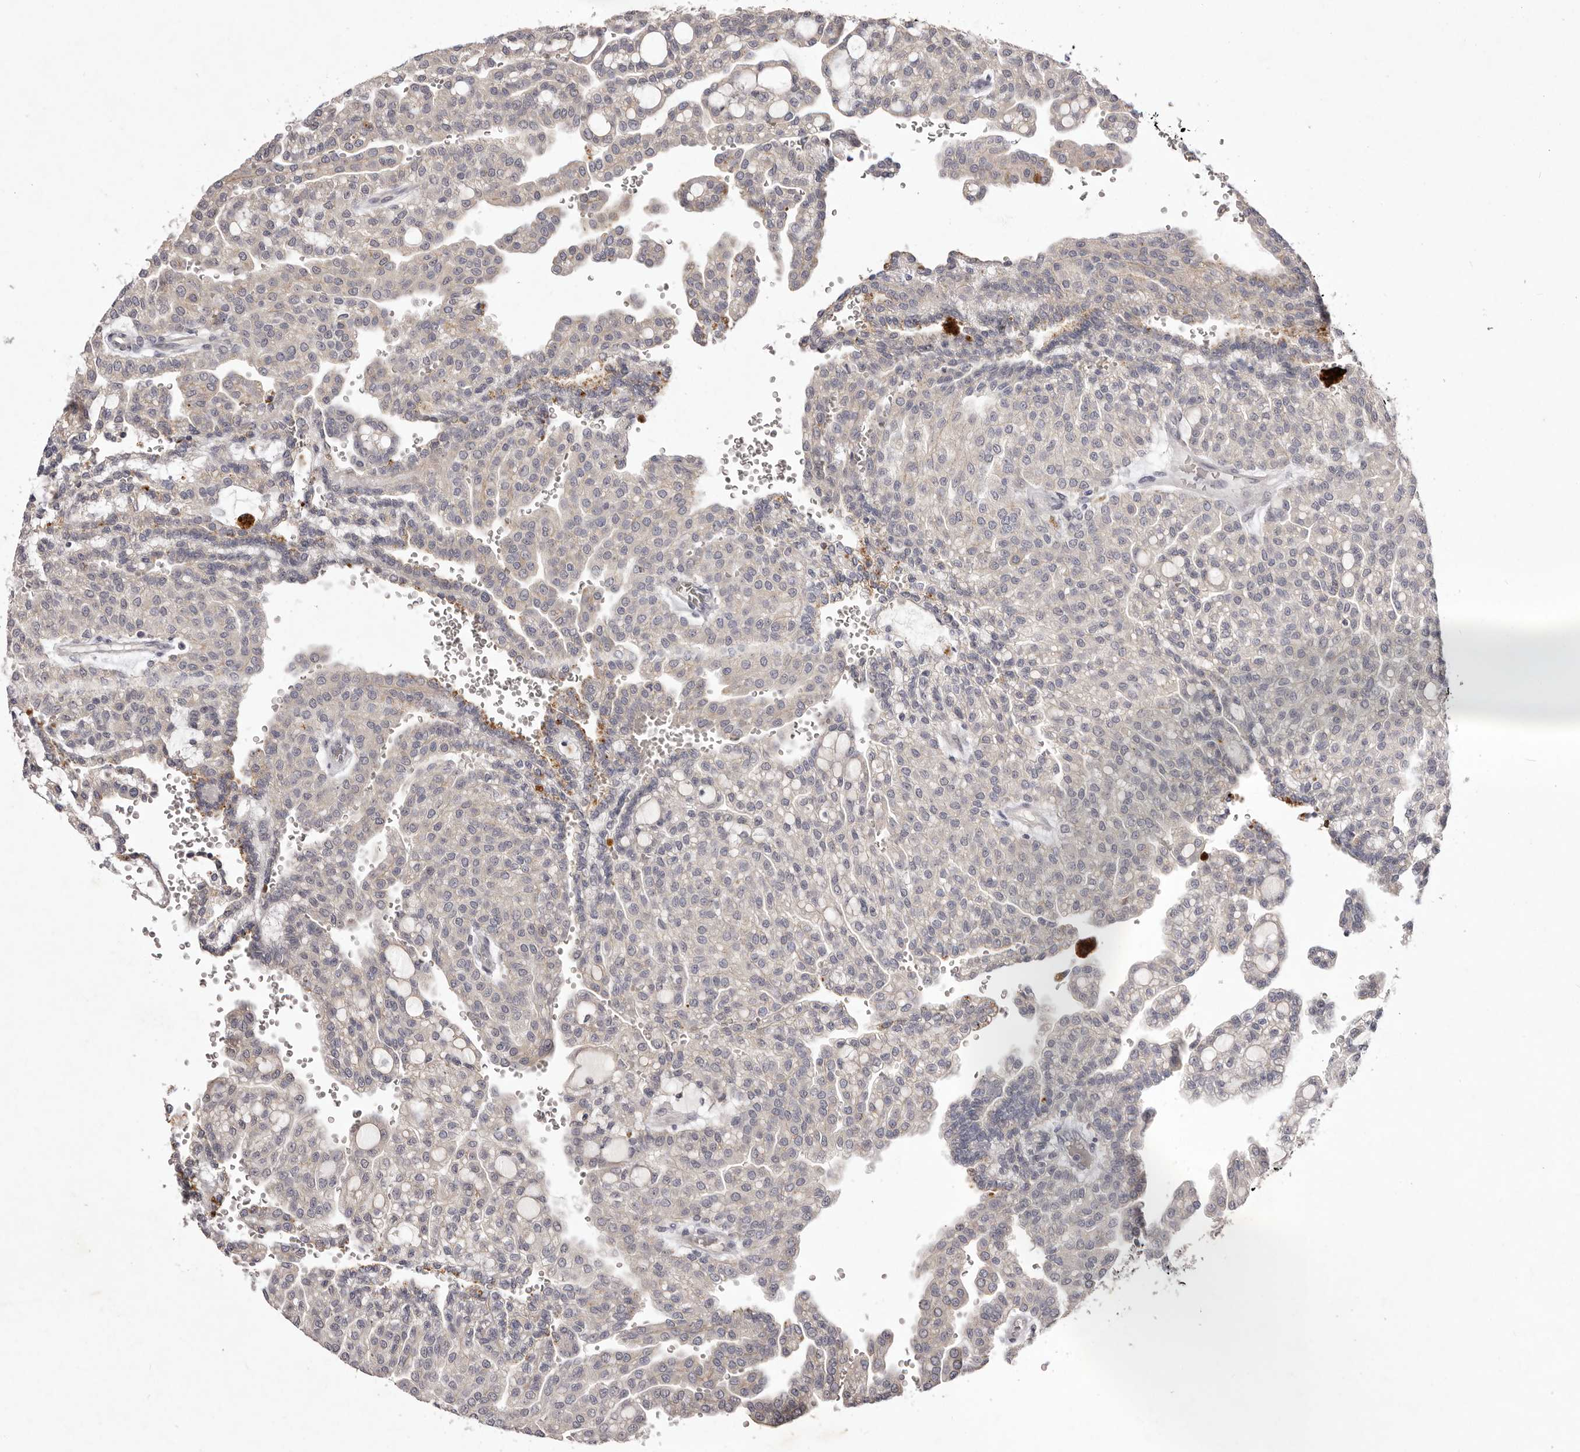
{"staining": {"intensity": "negative", "quantity": "none", "location": "none"}, "tissue": "renal cancer", "cell_type": "Tumor cells", "image_type": "cancer", "snomed": [{"axis": "morphology", "description": "Adenocarcinoma, NOS"}, {"axis": "topography", "description": "Kidney"}], "caption": "Renal cancer (adenocarcinoma) stained for a protein using immunohistochemistry (IHC) exhibits no expression tumor cells.", "gene": "GARNL3", "patient": {"sex": "male", "age": 63}}